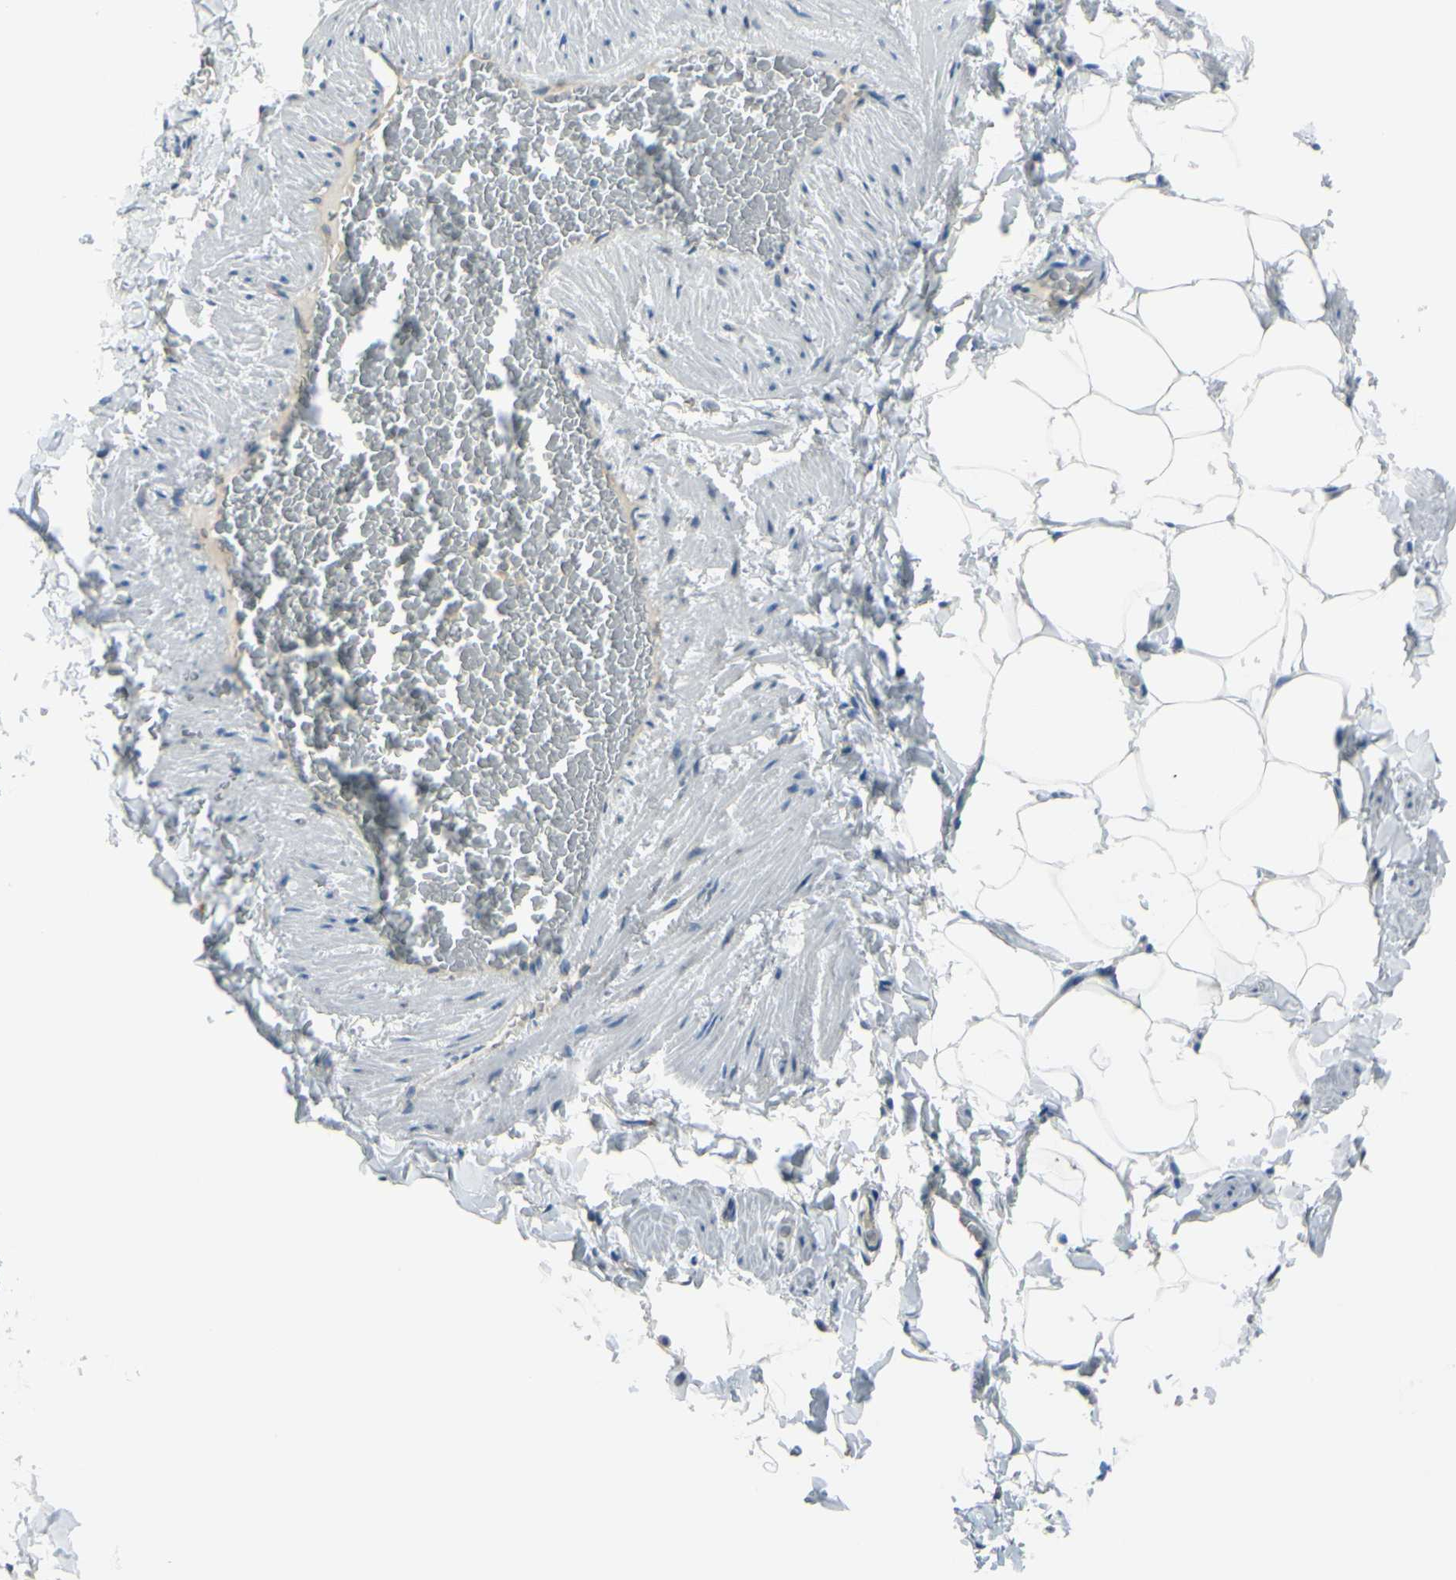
{"staining": {"intensity": "negative", "quantity": "none", "location": "none"}, "tissue": "adipose tissue", "cell_type": "Adipocytes", "image_type": "normal", "snomed": [{"axis": "morphology", "description": "Normal tissue, NOS"}, {"axis": "topography", "description": "Vascular tissue"}], "caption": "Immunohistochemical staining of benign adipose tissue shows no significant expression in adipocytes. (DAB immunohistochemistry with hematoxylin counter stain).", "gene": "SELENOS", "patient": {"sex": "male", "age": 41}}